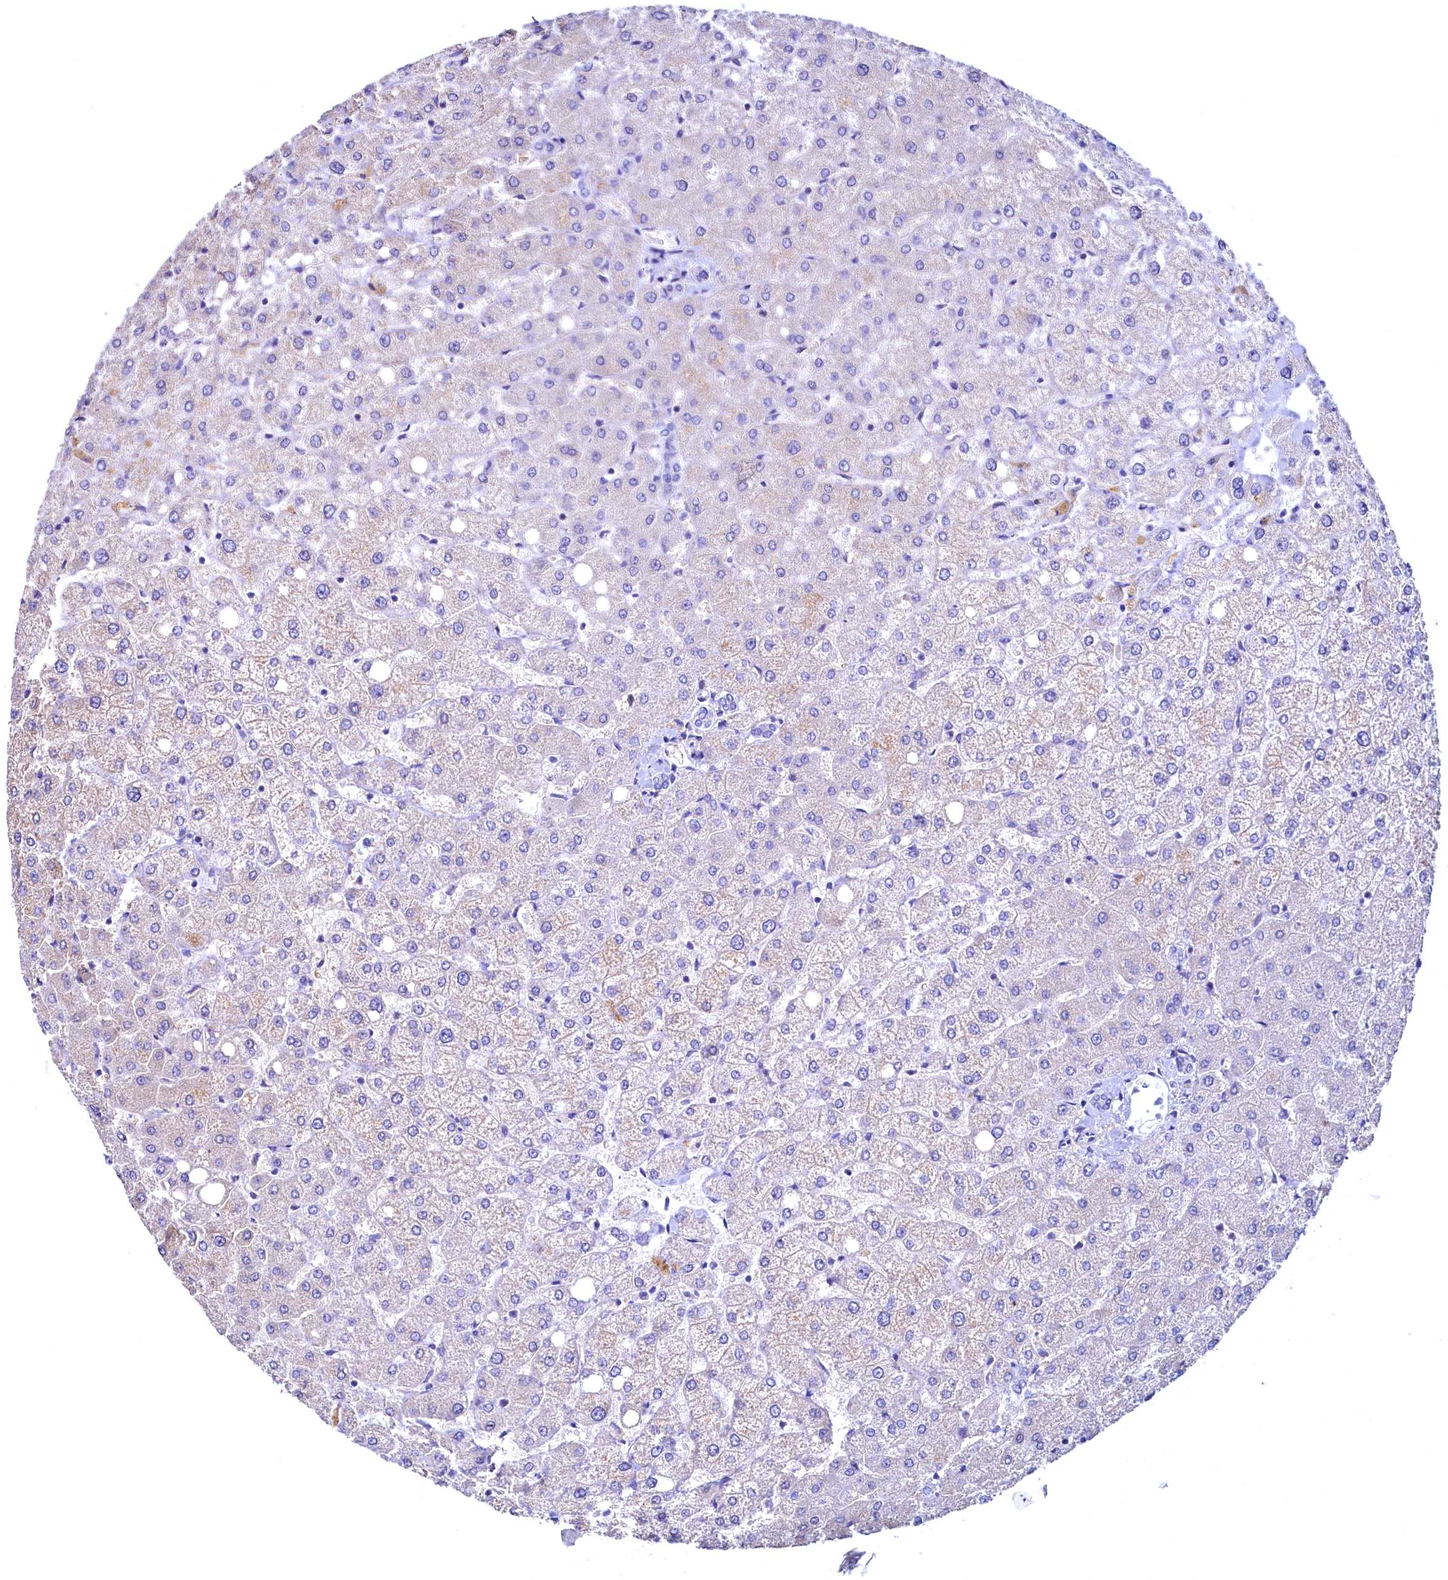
{"staining": {"intensity": "negative", "quantity": "none", "location": "none"}, "tissue": "liver", "cell_type": "Cholangiocytes", "image_type": "normal", "snomed": [{"axis": "morphology", "description": "Normal tissue, NOS"}, {"axis": "topography", "description": "Liver"}], "caption": "IHC of unremarkable liver demonstrates no expression in cholangiocytes.", "gene": "FLYWCH2", "patient": {"sex": "female", "age": 54}}